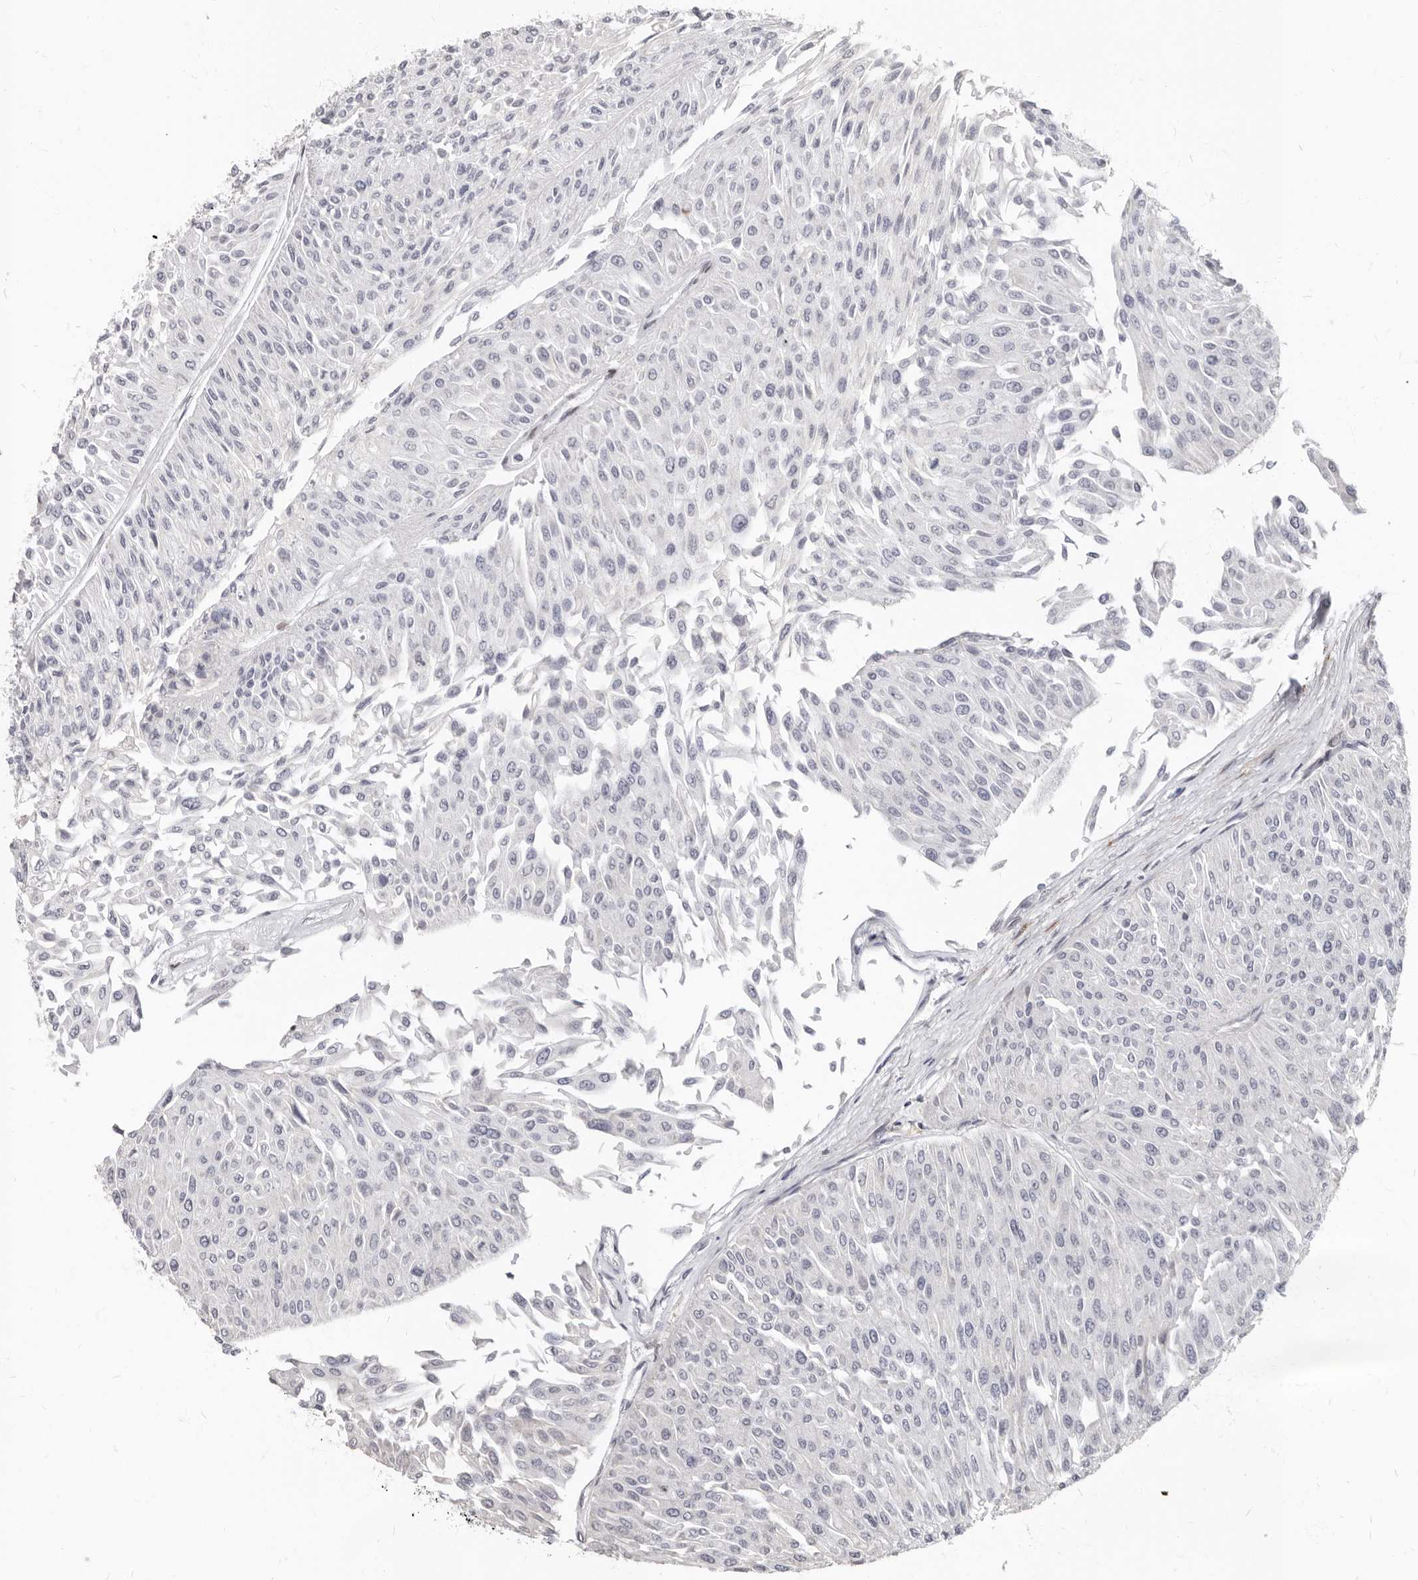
{"staining": {"intensity": "negative", "quantity": "none", "location": "none"}, "tissue": "urothelial cancer", "cell_type": "Tumor cells", "image_type": "cancer", "snomed": [{"axis": "morphology", "description": "Urothelial carcinoma, Low grade"}, {"axis": "topography", "description": "Urinary bladder"}], "caption": "This is a photomicrograph of IHC staining of urothelial carcinoma (low-grade), which shows no positivity in tumor cells.", "gene": "MRGPRF", "patient": {"sex": "male", "age": 67}}